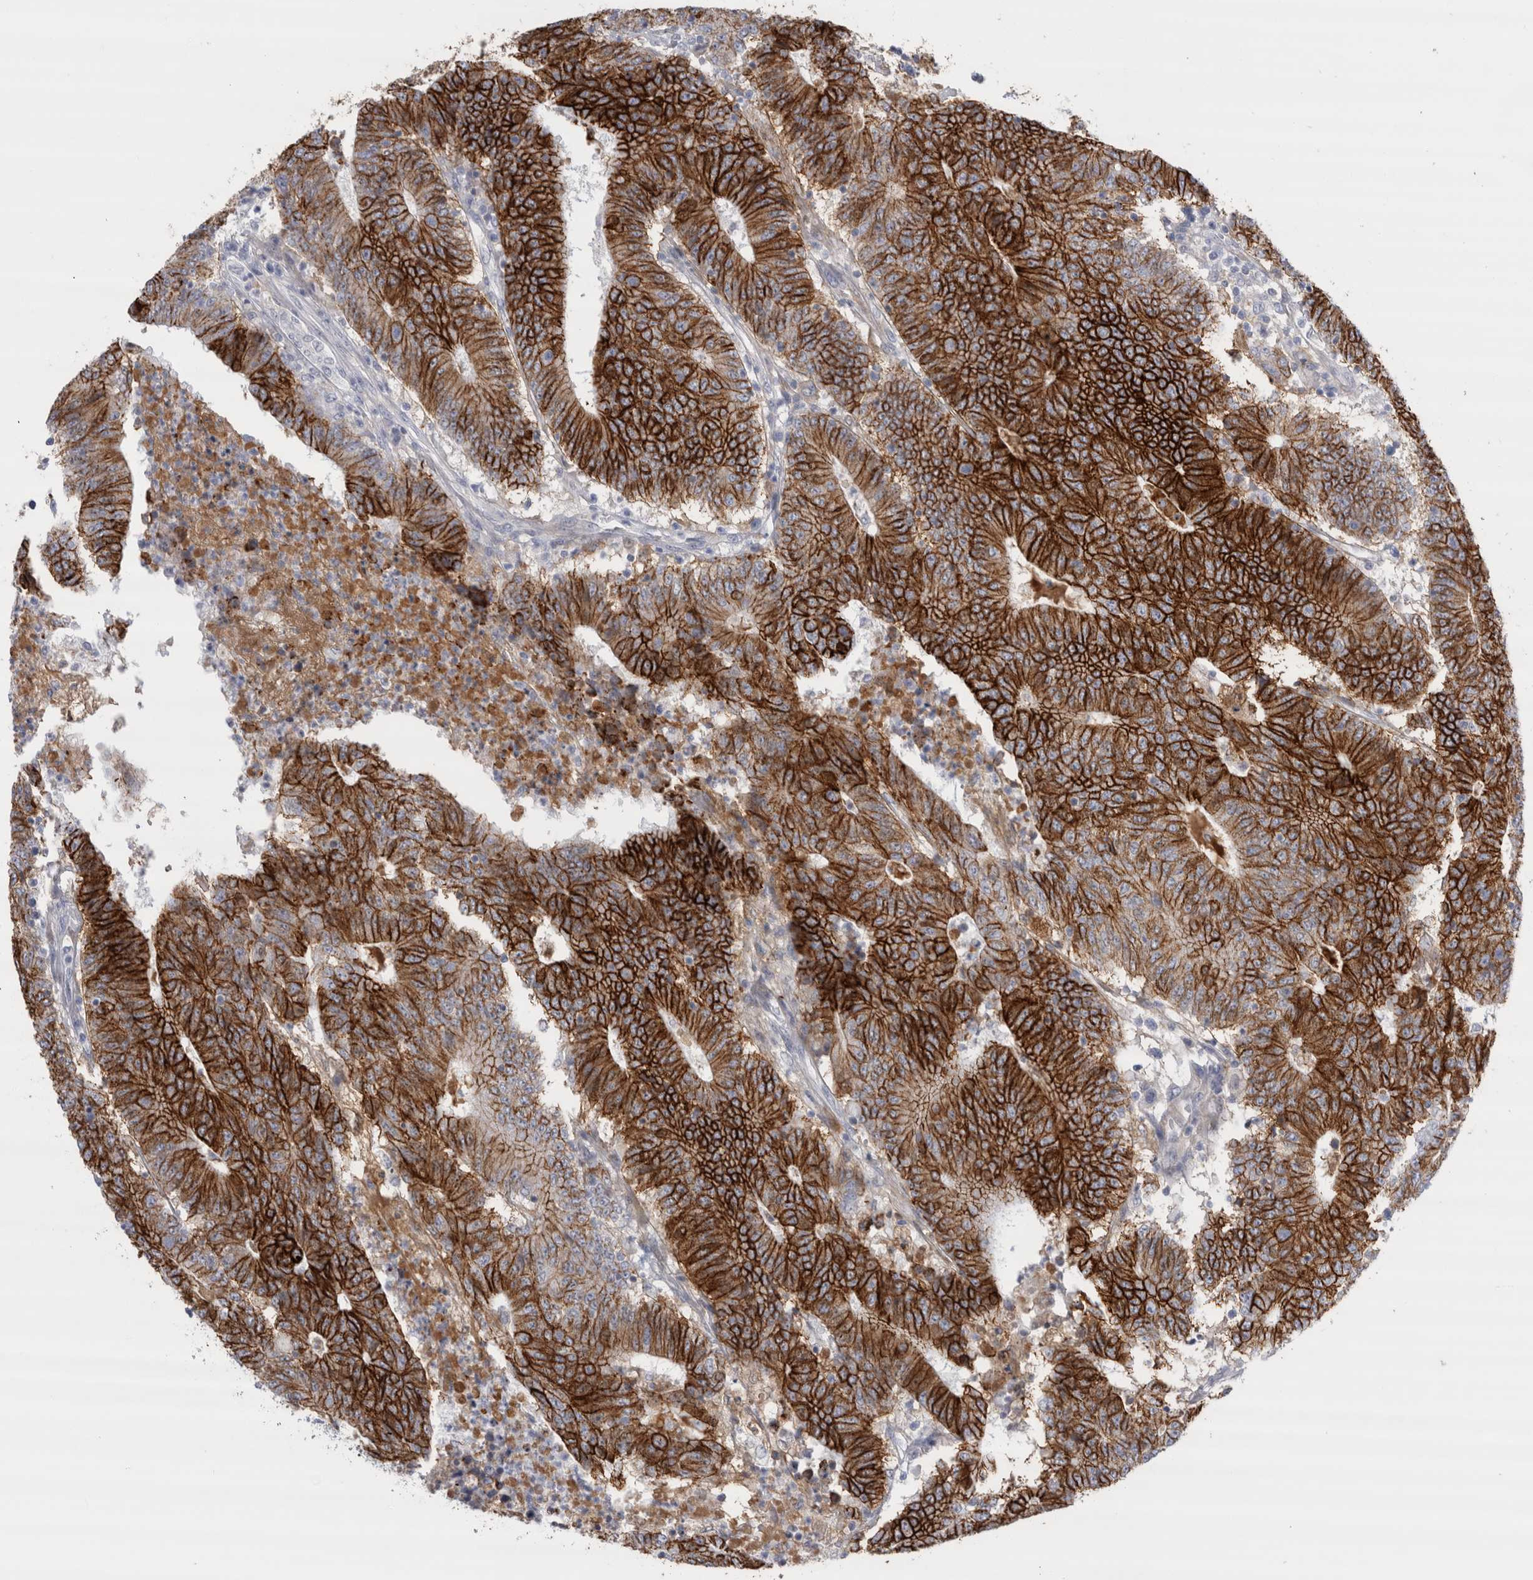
{"staining": {"intensity": "strong", "quantity": ">75%", "location": "cytoplasmic/membranous"}, "tissue": "colorectal cancer", "cell_type": "Tumor cells", "image_type": "cancer", "snomed": [{"axis": "morphology", "description": "Normal tissue, NOS"}, {"axis": "morphology", "description": "Adenocarcinoma, NOS"}, {"axis": "topography", "description": "Colon"}], "caption": "Adenocarcinoma (colorectal) stained with DAB (3,3'-diaminobenzidine) IHC displays high levels of strong cytoplasmic/membranous staining in approximately >75% of tumor cells.", "gene": "CDH17", "patient": {"sex": "female", "age": 75}}